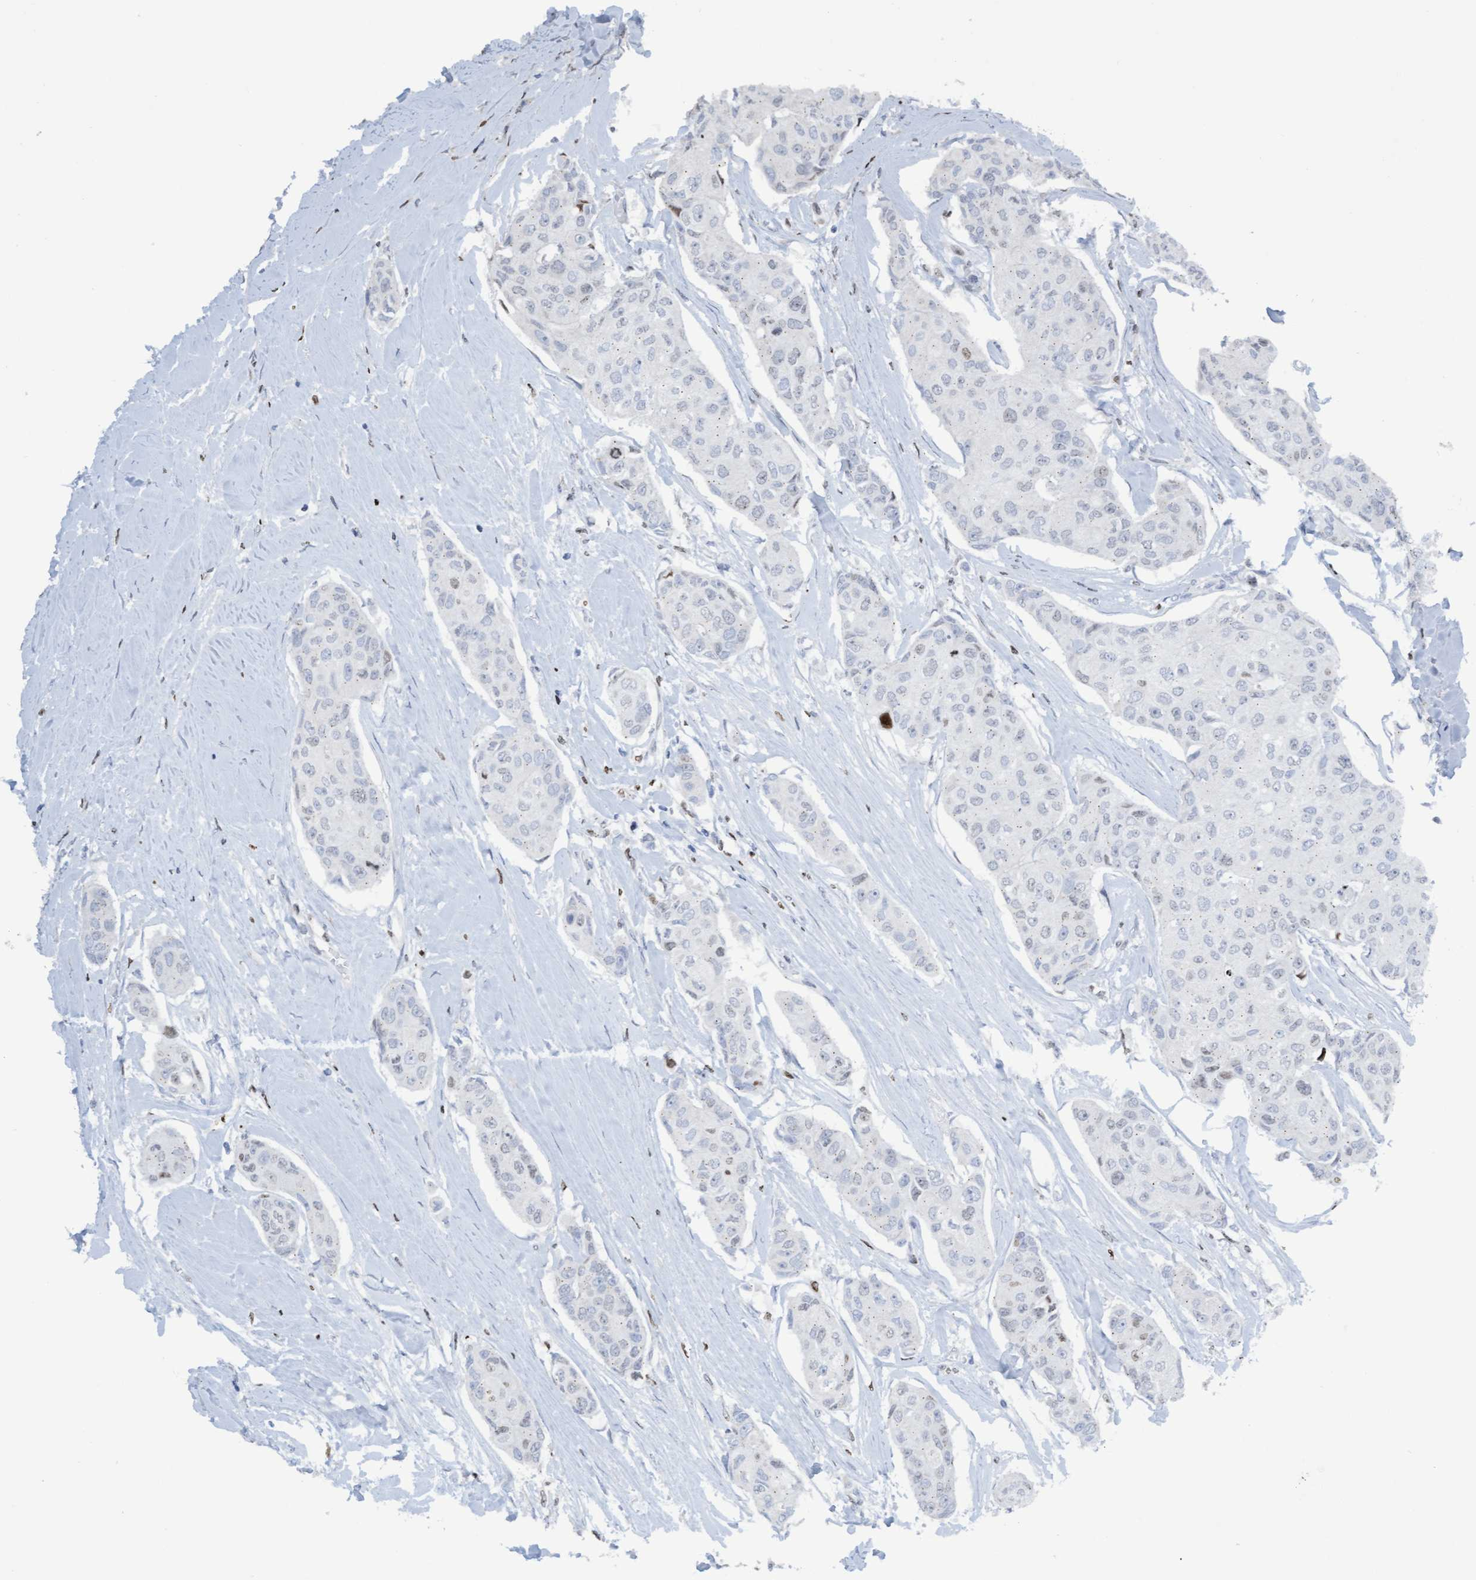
{"staining": {"intensity": "negative", "quantity": "none", "location": "none"}, "tissue": "breast cancer", "cell_type": "Tumor cells", "image_type": "cancer", "snomed": [{"axis": "morphology", "description": "Duct carcinoma"}, {"axis": "topography", "description": "Breast"}], "caption": "Immunohistochemistry (IHC) image of neoplastic tissue: breast cancer (invasive ductal carcinoma) stained with DAB (3,3'-diaminobenzidine) demonstrates no significant protein positivity in tumor cells.", "gene": "CBX2", "patient": {"sex": "female", "age": 80}}